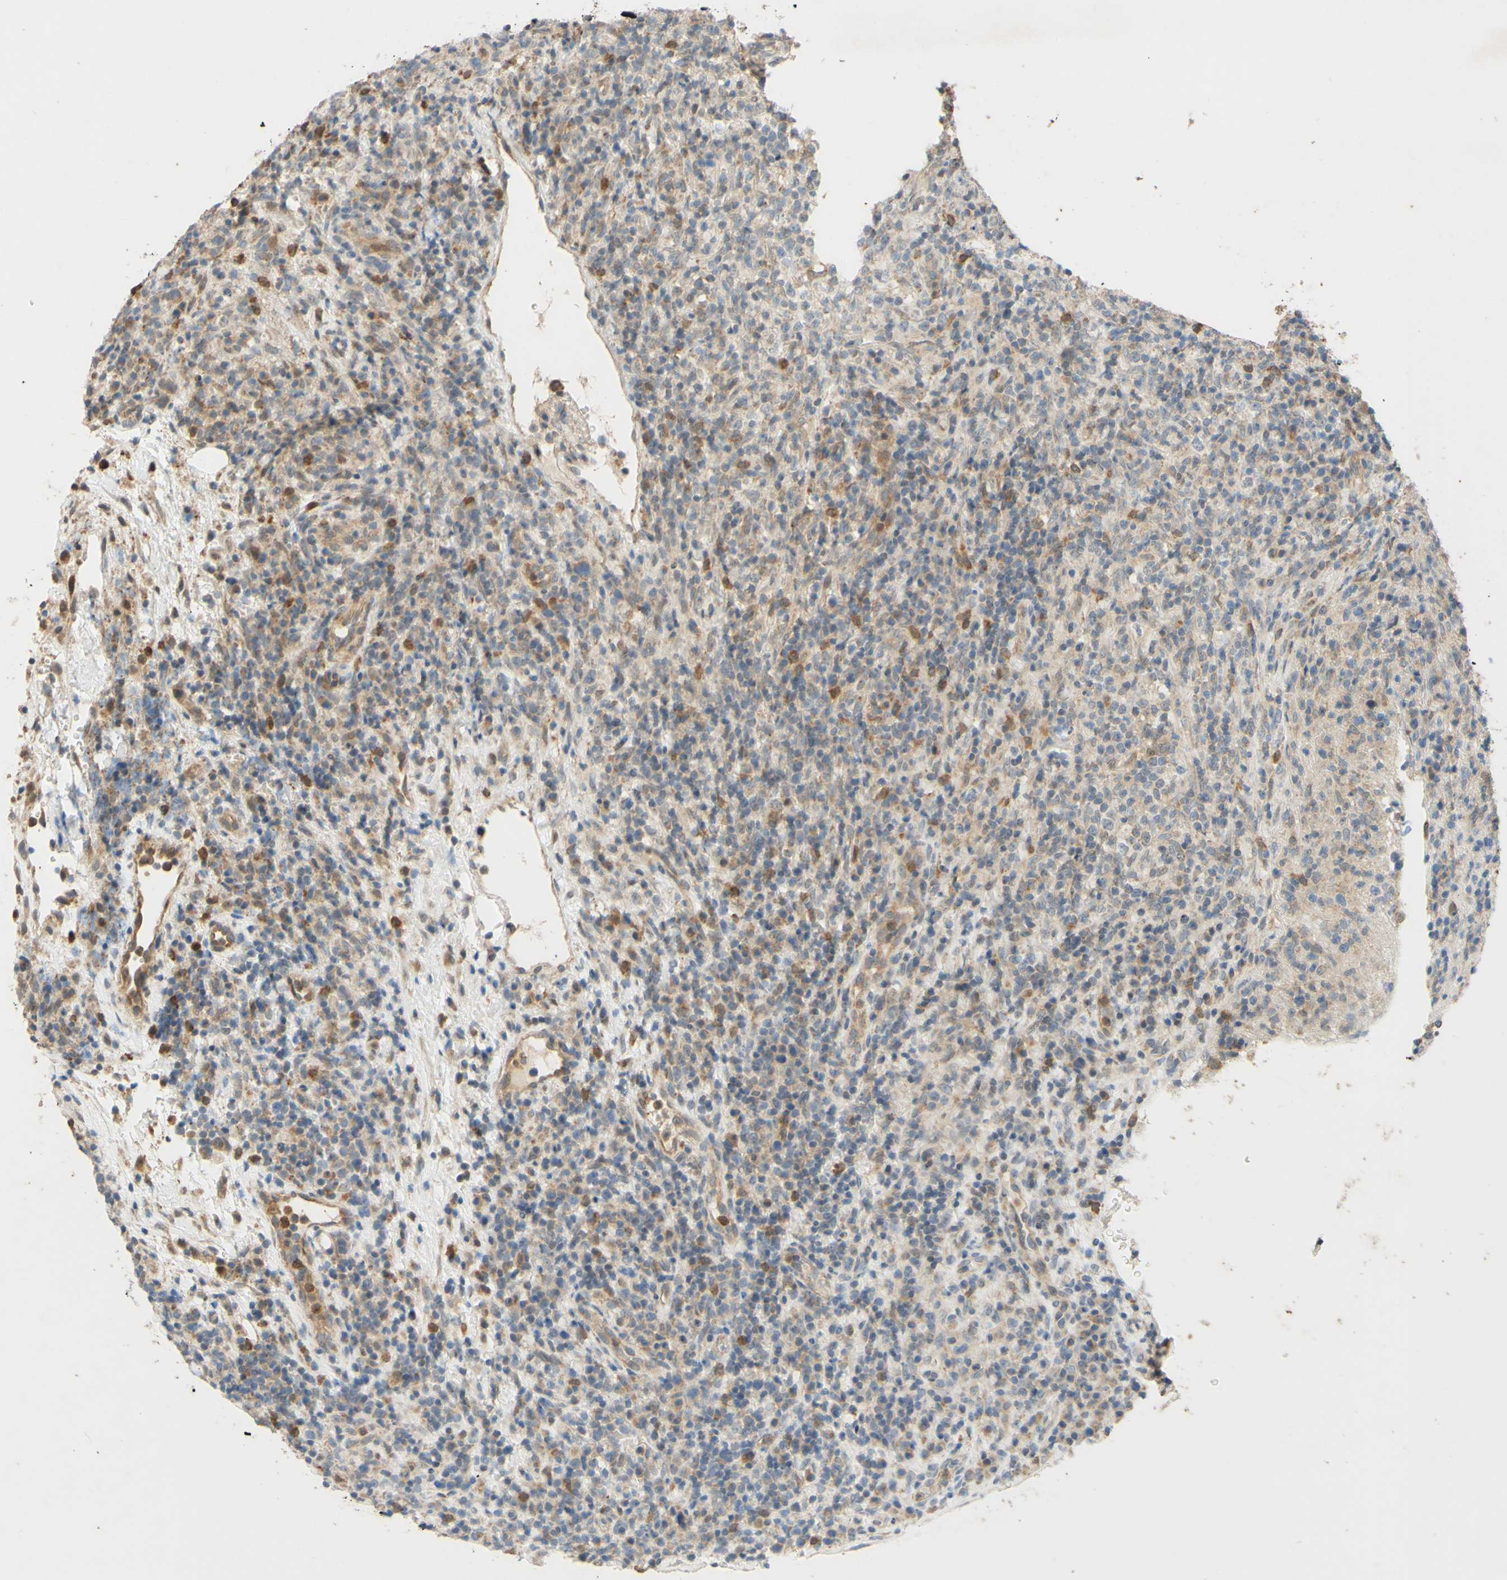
{"staining": {"intensity": "strong", "quantity": "<25%", "location": "cytoplasmic/membranous"}, "tissue": "lymphoma", "cell_type": "Tumor cells", "image_type": "cancer", "snomed": [{"axis": "morphology", "description": "Malignant lymphoma, non-Hodgkin's type, High grade"}, {"axis": "topography", "description": "Lymph node"}], "caption": "Immunohistochemistry (DAB) staining of human lymphoma exhibits strong cytoplasmic/membranous protein staining in approximately <25% of tumor cells.", "gene": "GATA1", "patient": {"sex": "female", "age": 76}}